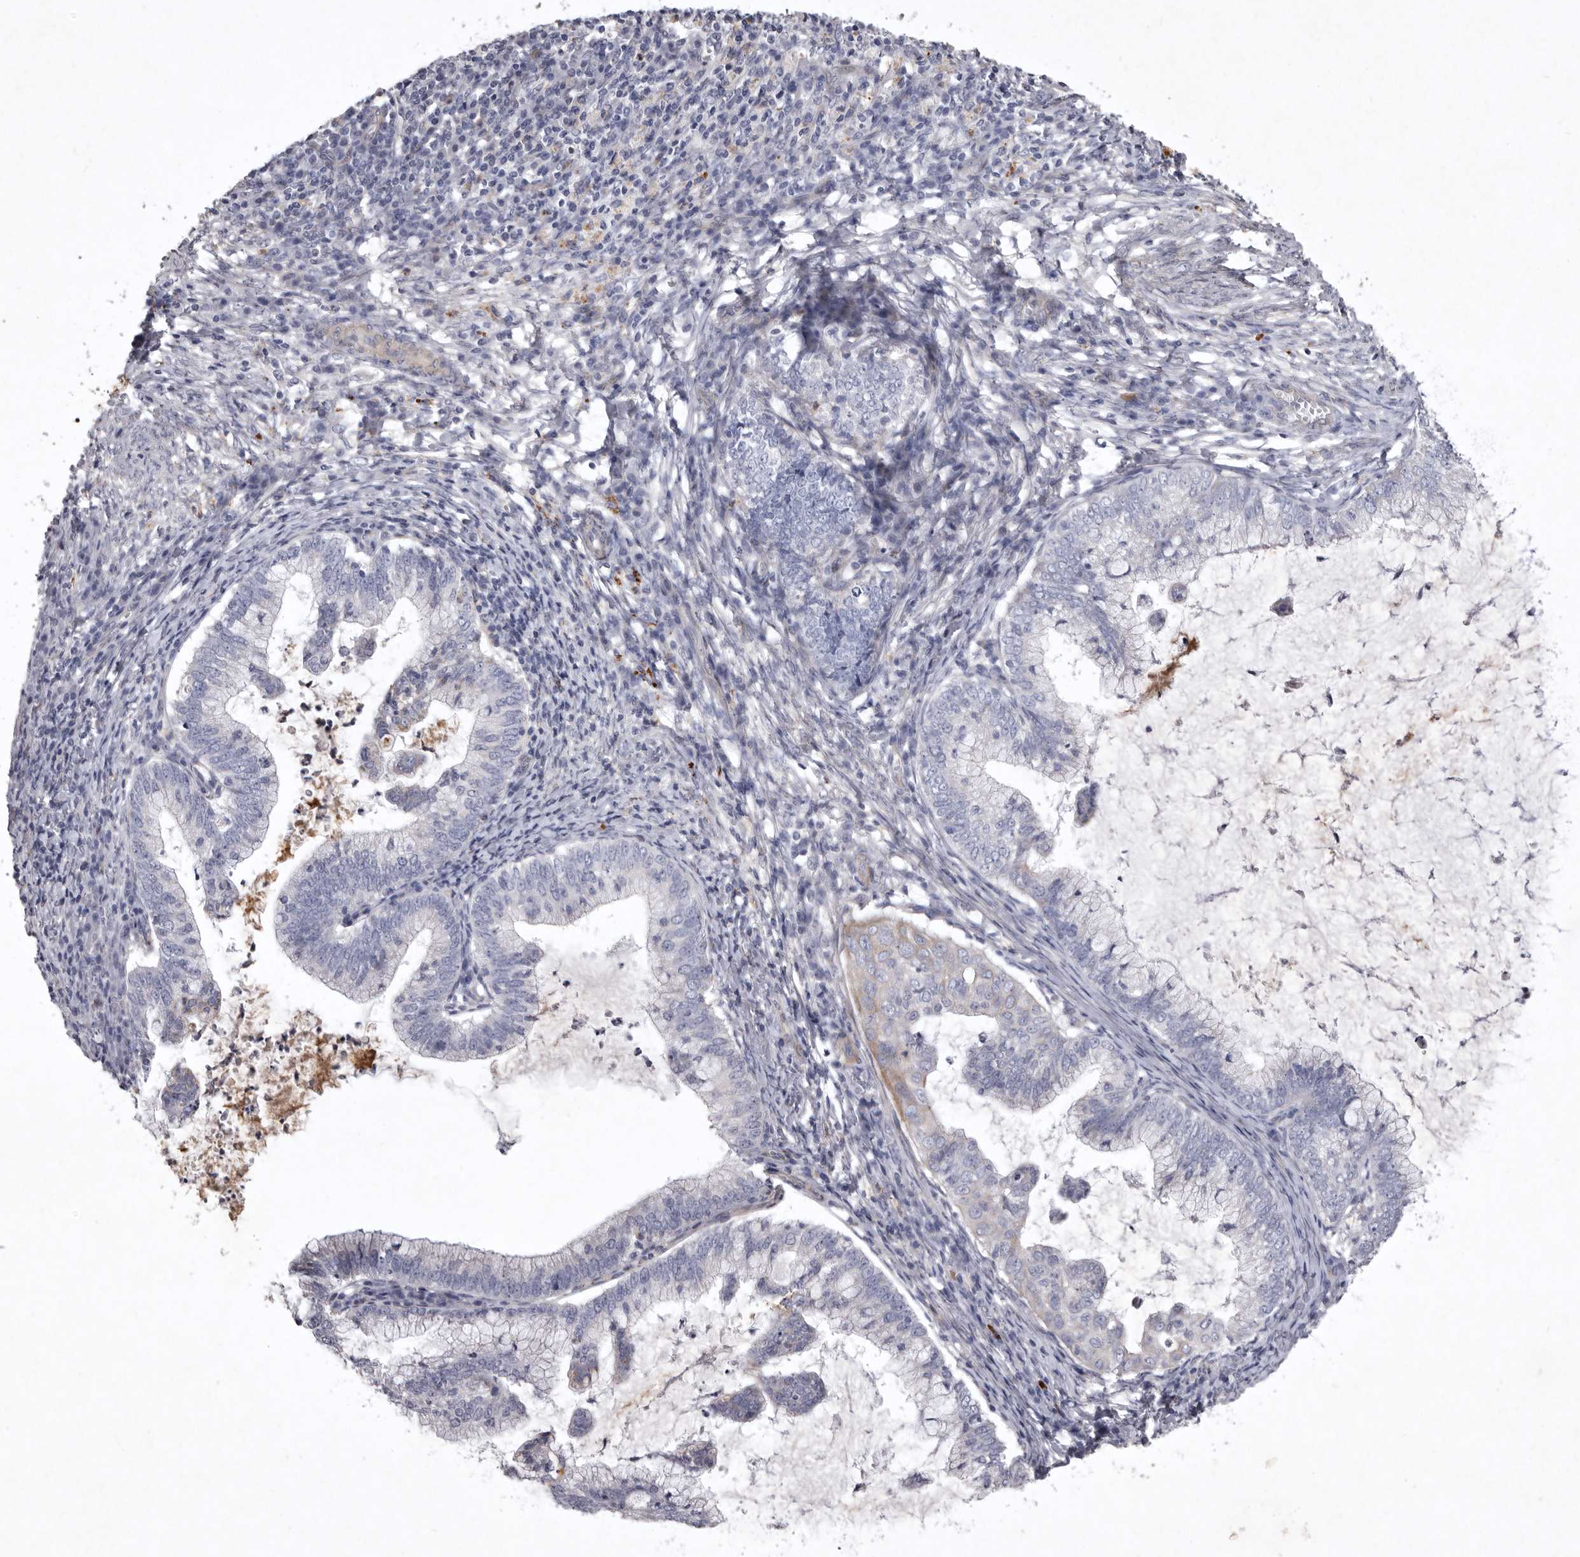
{"staining": {"intensity": "negative", "quantity": "none", "location": "none"}, "tissue": "cervical cancer", "cell_type": "Tumor cells", "image_type": "cancer", "snomed": [{"axis": "morphology", "description": "Adenocarcinoma, NOS"}, {"axis": "topography", "description": "Cervix"}], "caption": "Cervical cancer (adenocarcinoma) was stained to show a protein in brown. There is no significant staining in tumor cells. (DAB IHC, high magnification).", "gene": "NKAIN4", "patient": {"sex": "female", "age": 36}}